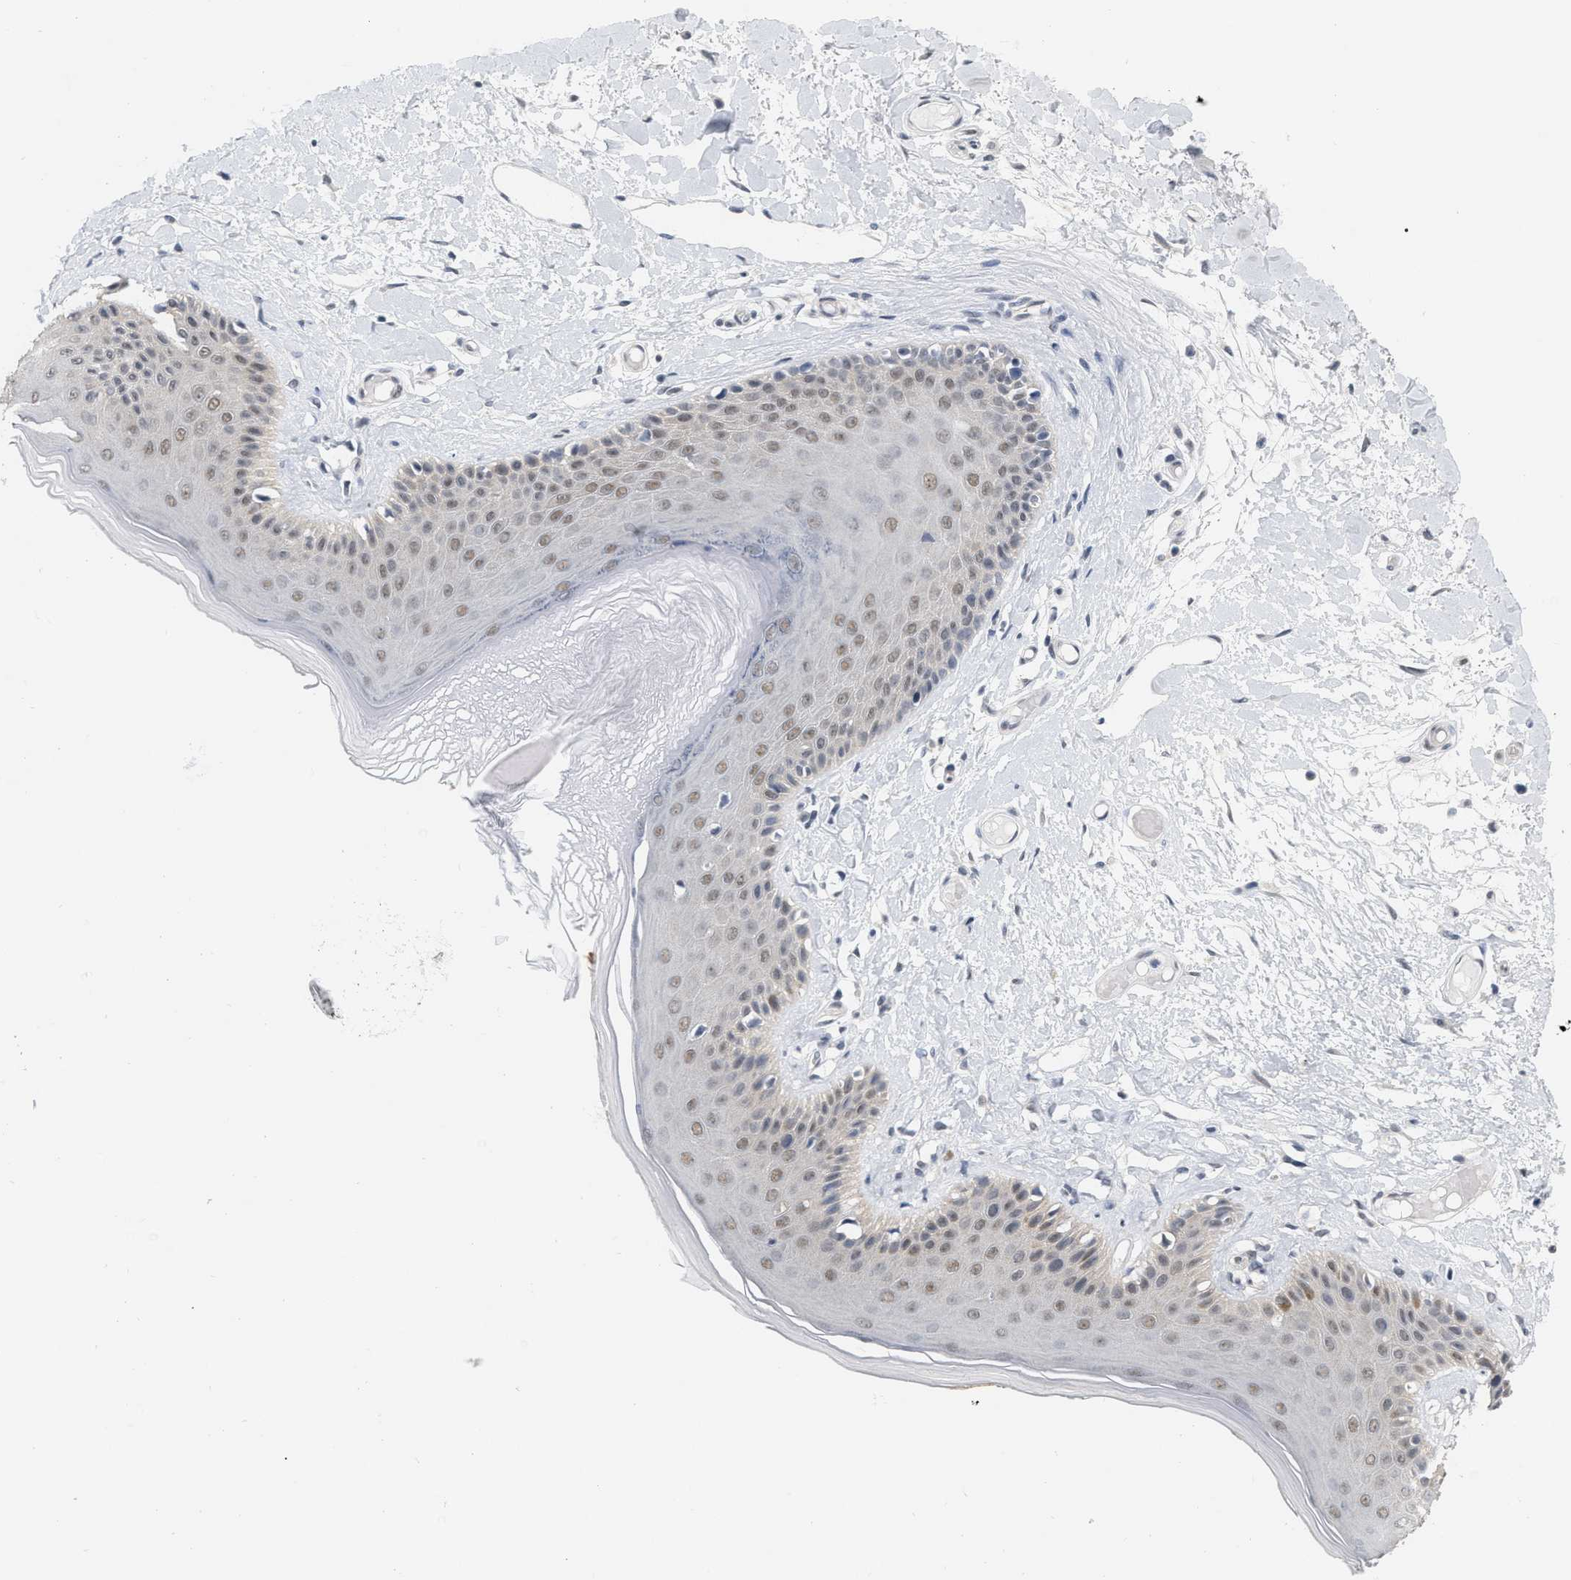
{"staining": {"intensity": "moderate", "quantity": "25%-75%", "location": "cytoplasmic/membranous,nuclear"}, "tissue": "skin", "cell_type": "Epidermal cells", "image_type": "normal", "snomed": [{"axis": "morphology", "description": "Normal tissue, NOS"}, {"axis": "topography", "description": "Vulva"}], "caption": "The photomicrograph displays a brown stain indicating the presence of a protein in the cytoplasmic/membranous,nuclear of epidermal cells in skin.", "gene": "RUVBL1", "patient": {"sex": "female", "age": 73}}